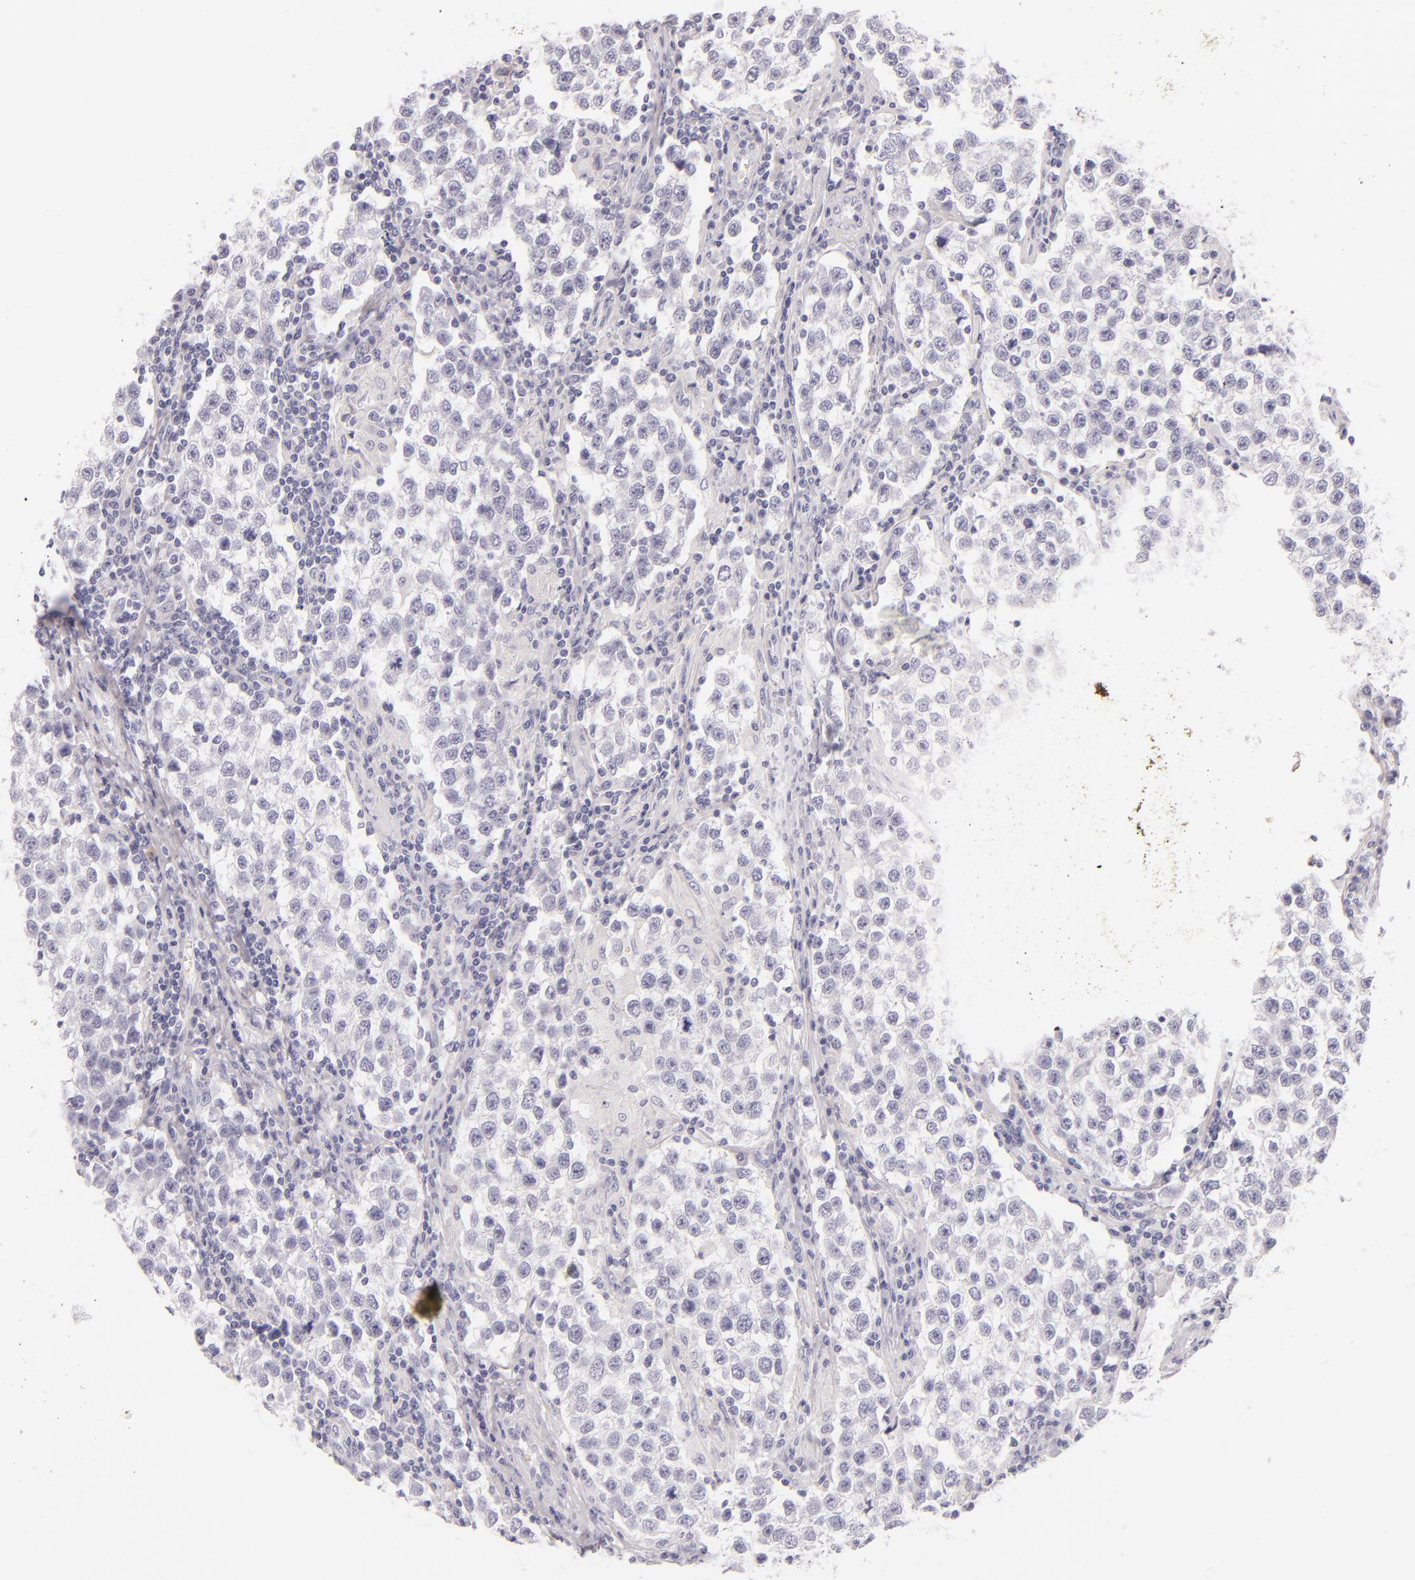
{"staining": {"intensity": "negative", "quantity": "none", "location": "none"}, "tissue": "testis cancer", "cell_type": "Tumor cells", "image_type": "cancer", "snomed": [{"axis": "morphology", "description": "Seminoma, NOS"}, {"axis": "topography", "description": "Testis"}], "caption": "This is a photomicrograph of immunohistochemistry (IHC) staining of testis seminoma, which shows no positivity in tumor cells. (DAB (3,3'-diaminobenzidine) IHC, high magnification).", "gene": "INA", "patient": {"sex": "male", "age": 36}}